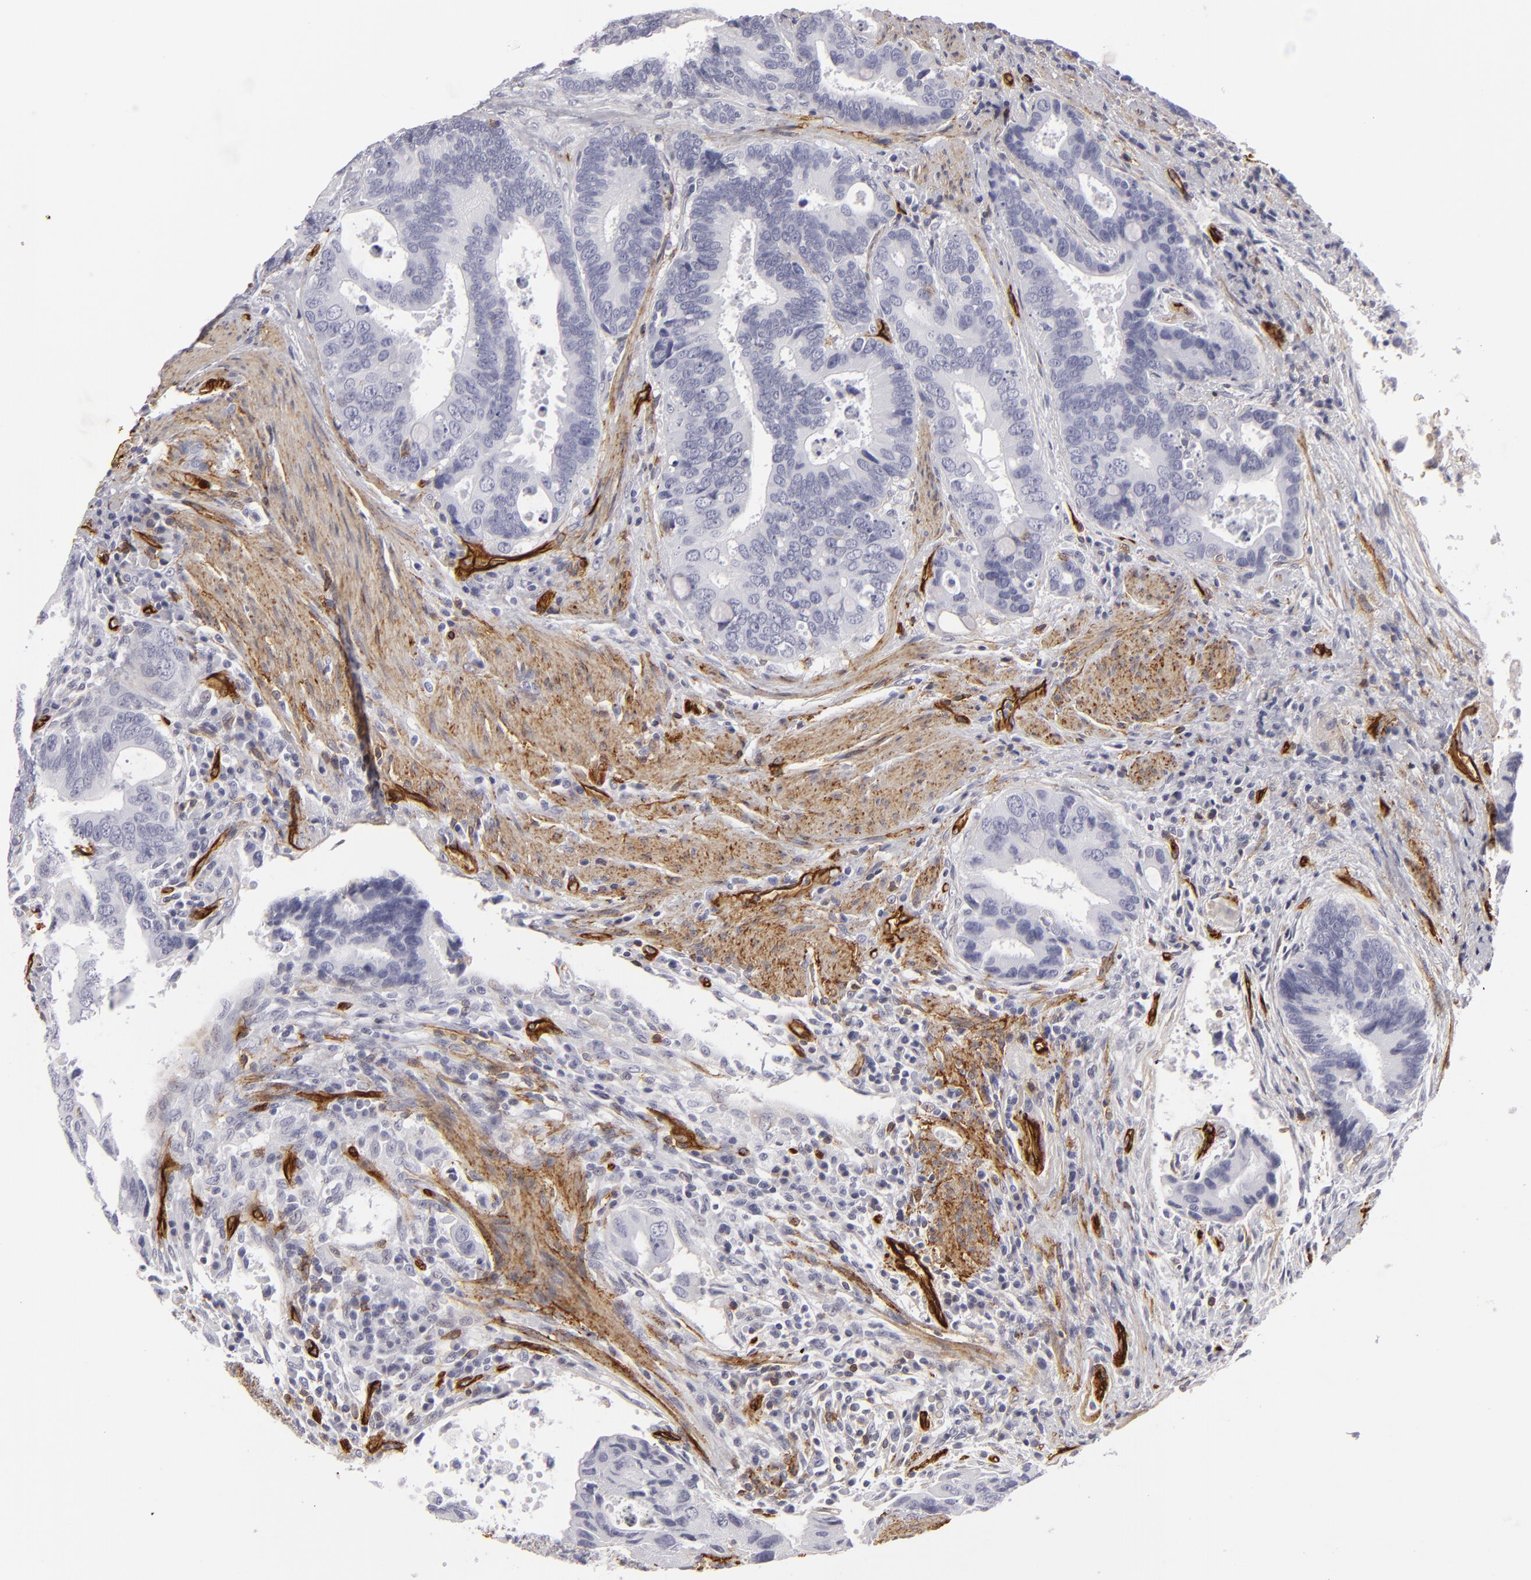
{"staining": {"intensity": "negative", "quantity": "none", "location": "none"}, "tissue": "colorectal cancer", "cell_type": "Tumor cells", "image_type": "cancer", "snomed": [{"axis": "morphology", "description": "Adenocarcinoma, NOS"}, {"axis": "topography", "description": "Rectum"}], "caption": "Micrograph shows no significant protein staining in tumor cells of adenocarcinoma (colorectal).", "gene": "MCAM", "patient": {"sex": "female", "age": 67}}